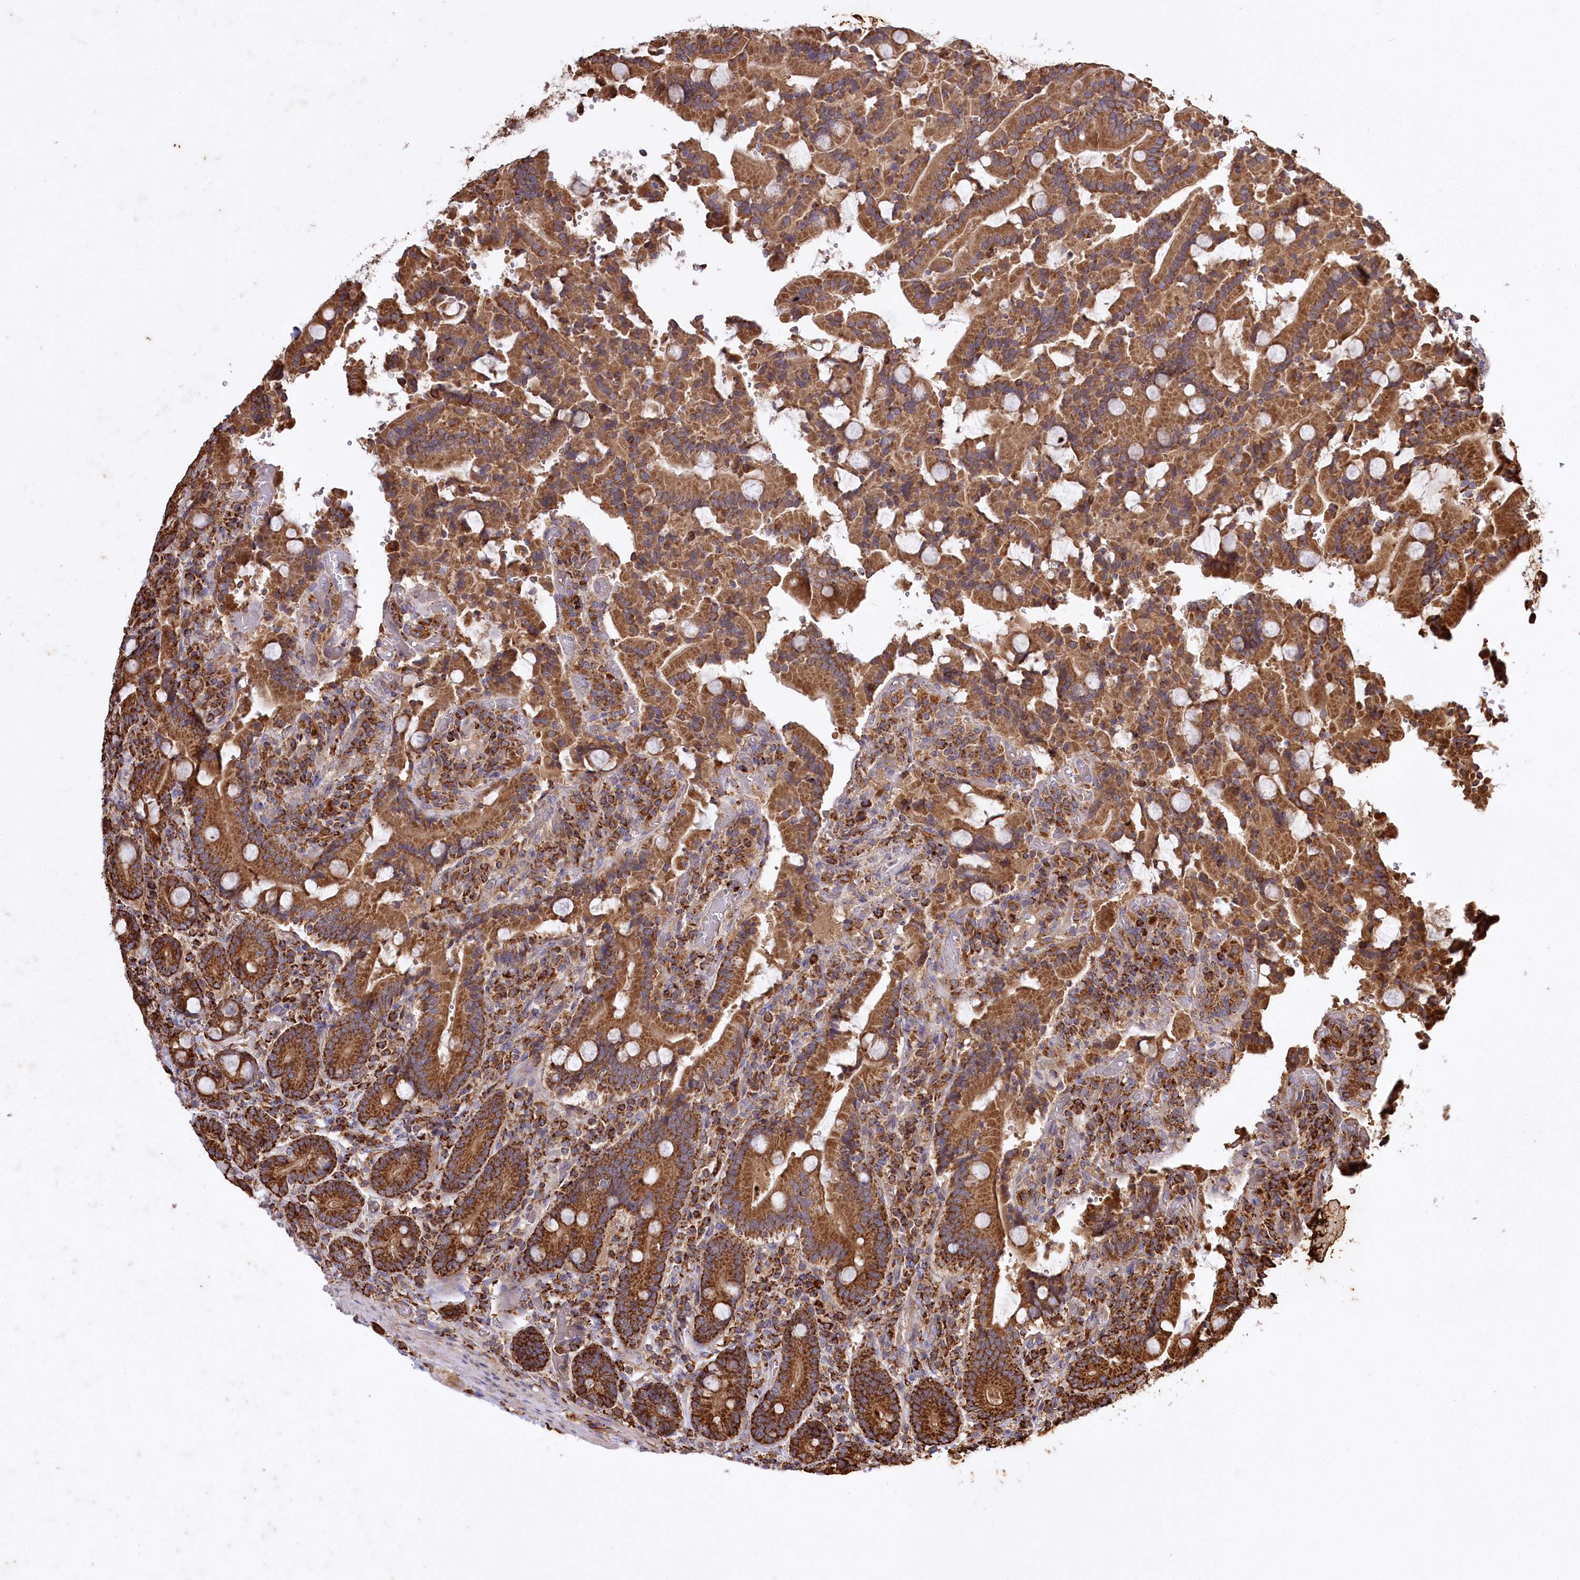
{"staining": {"intensity": "strong", "quantity": ">75%", "location": "cytoplasmic/membranous"}, "tissue": "duodenum", "cell_type": "Glandular cells", "image_type": "normal", "snomed": [{"axis": "morphology", "description": "Normal tissue, NOS"}, {"axis": "topography", "description": "Duodenum"}], "caption": "Glandular cells reveal strong cytoplasmic/membranous staining in about >75% of cells in normal duodenum. (Stains: DAB (3,3'-diaminobenzidine) in brown, nuclei in blue, Microscopy: brightfield microscopy at high magnification).", "gene": "CARD19", "patient": {"sex": "female", "age": 62}}